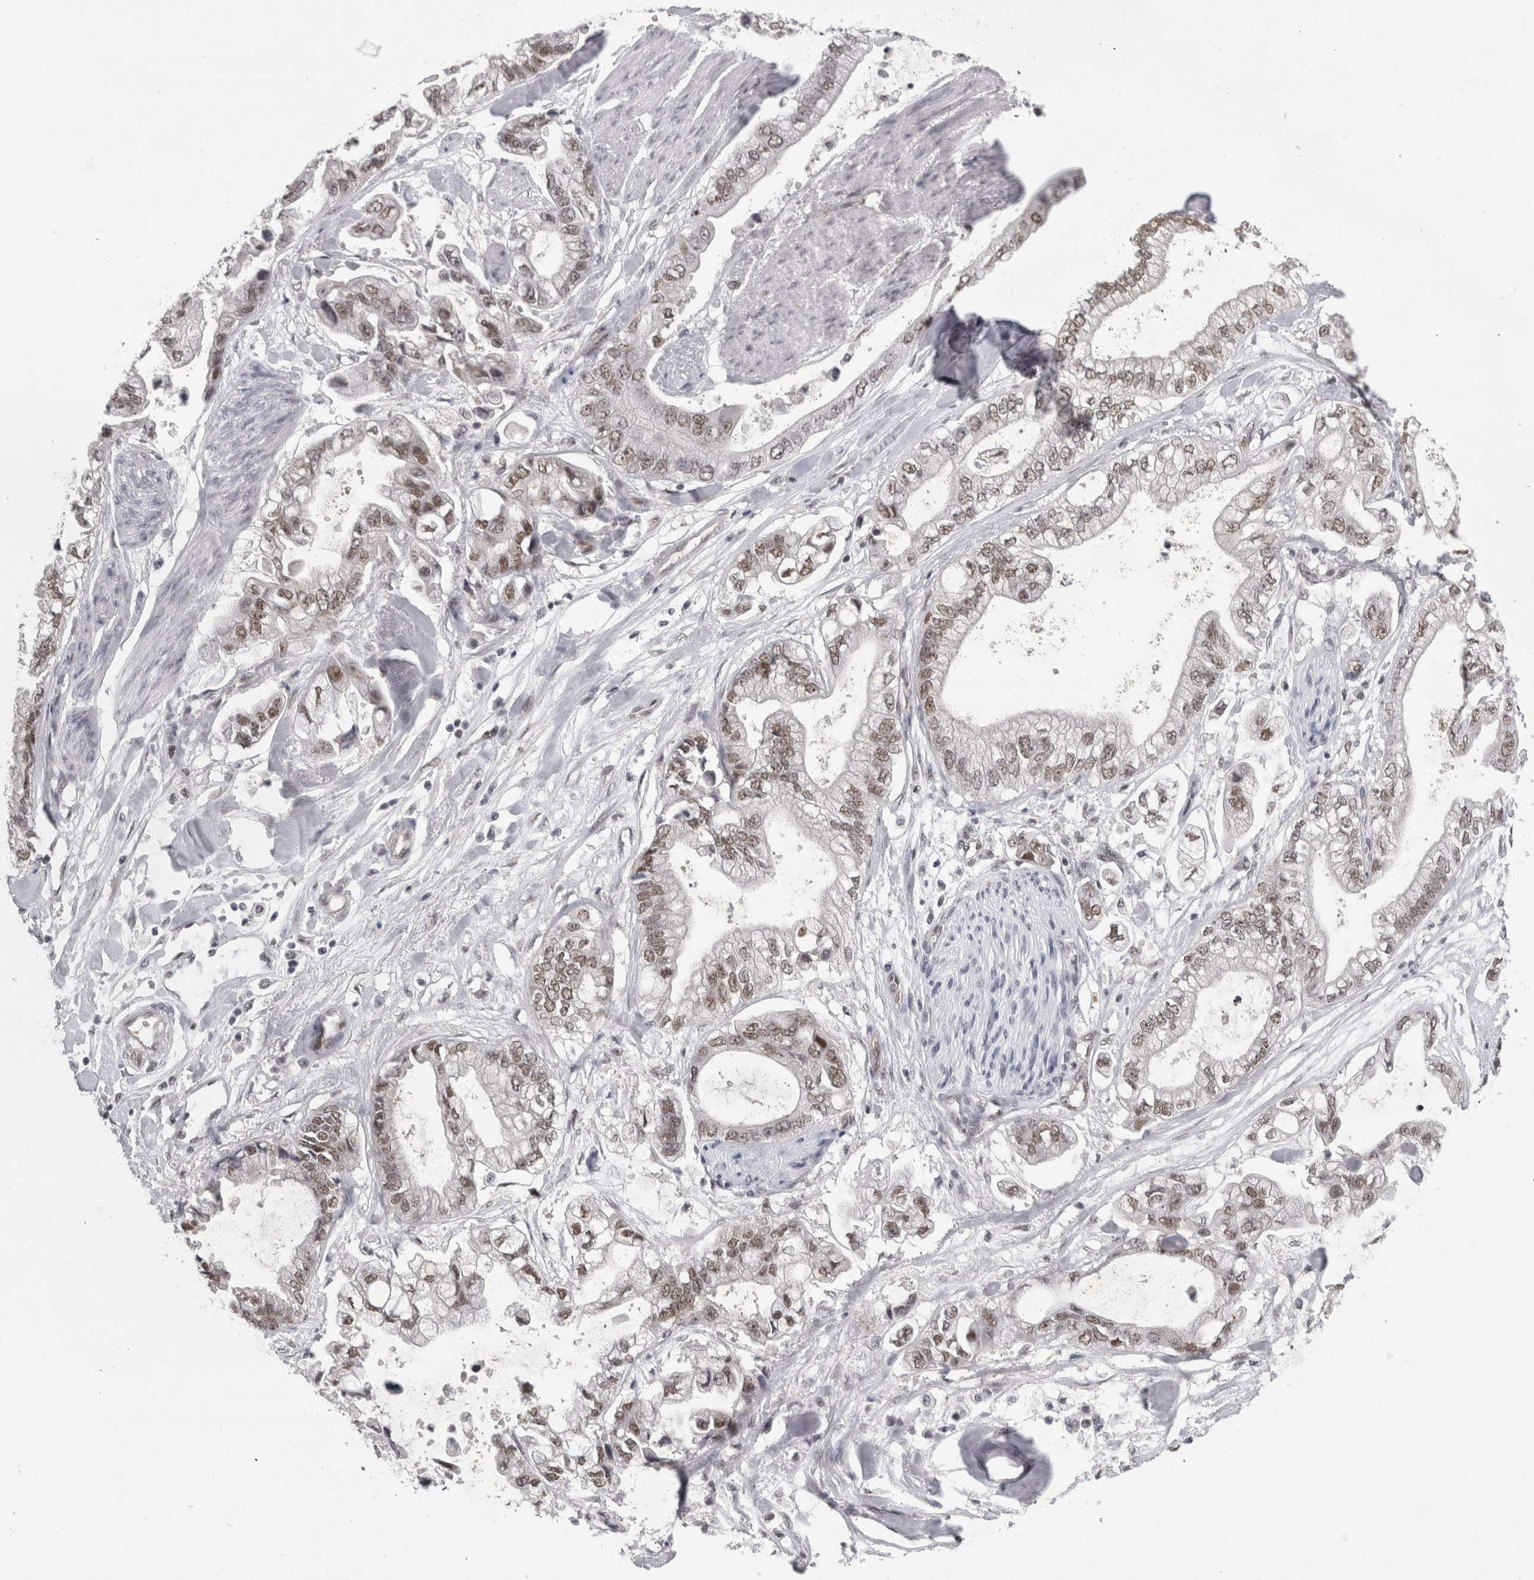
{"staining": {"intensity": "moderate", "quantity": ">75%", "location": "nuclear"}, "tissue": "stomach cancer", "cell_type": "Tumor cells", "image_type": "cancer", "snomed": [{"axis": "morphology", "description": "Normal tissue, NOS"}, {"axis": "morphology", "description": "Adenocarcinoma, NOS"}, {"axis": "topography", "description": "Stomach"}], "caption": "There is medium levels of moderate nuclear staining in tumor cells of adenocarcinoma (stomach), as demonstrated by immunohistochemical staining (brown color).", "gene": "PSMB2", "patient": {"sex": "male", "age": 62}}